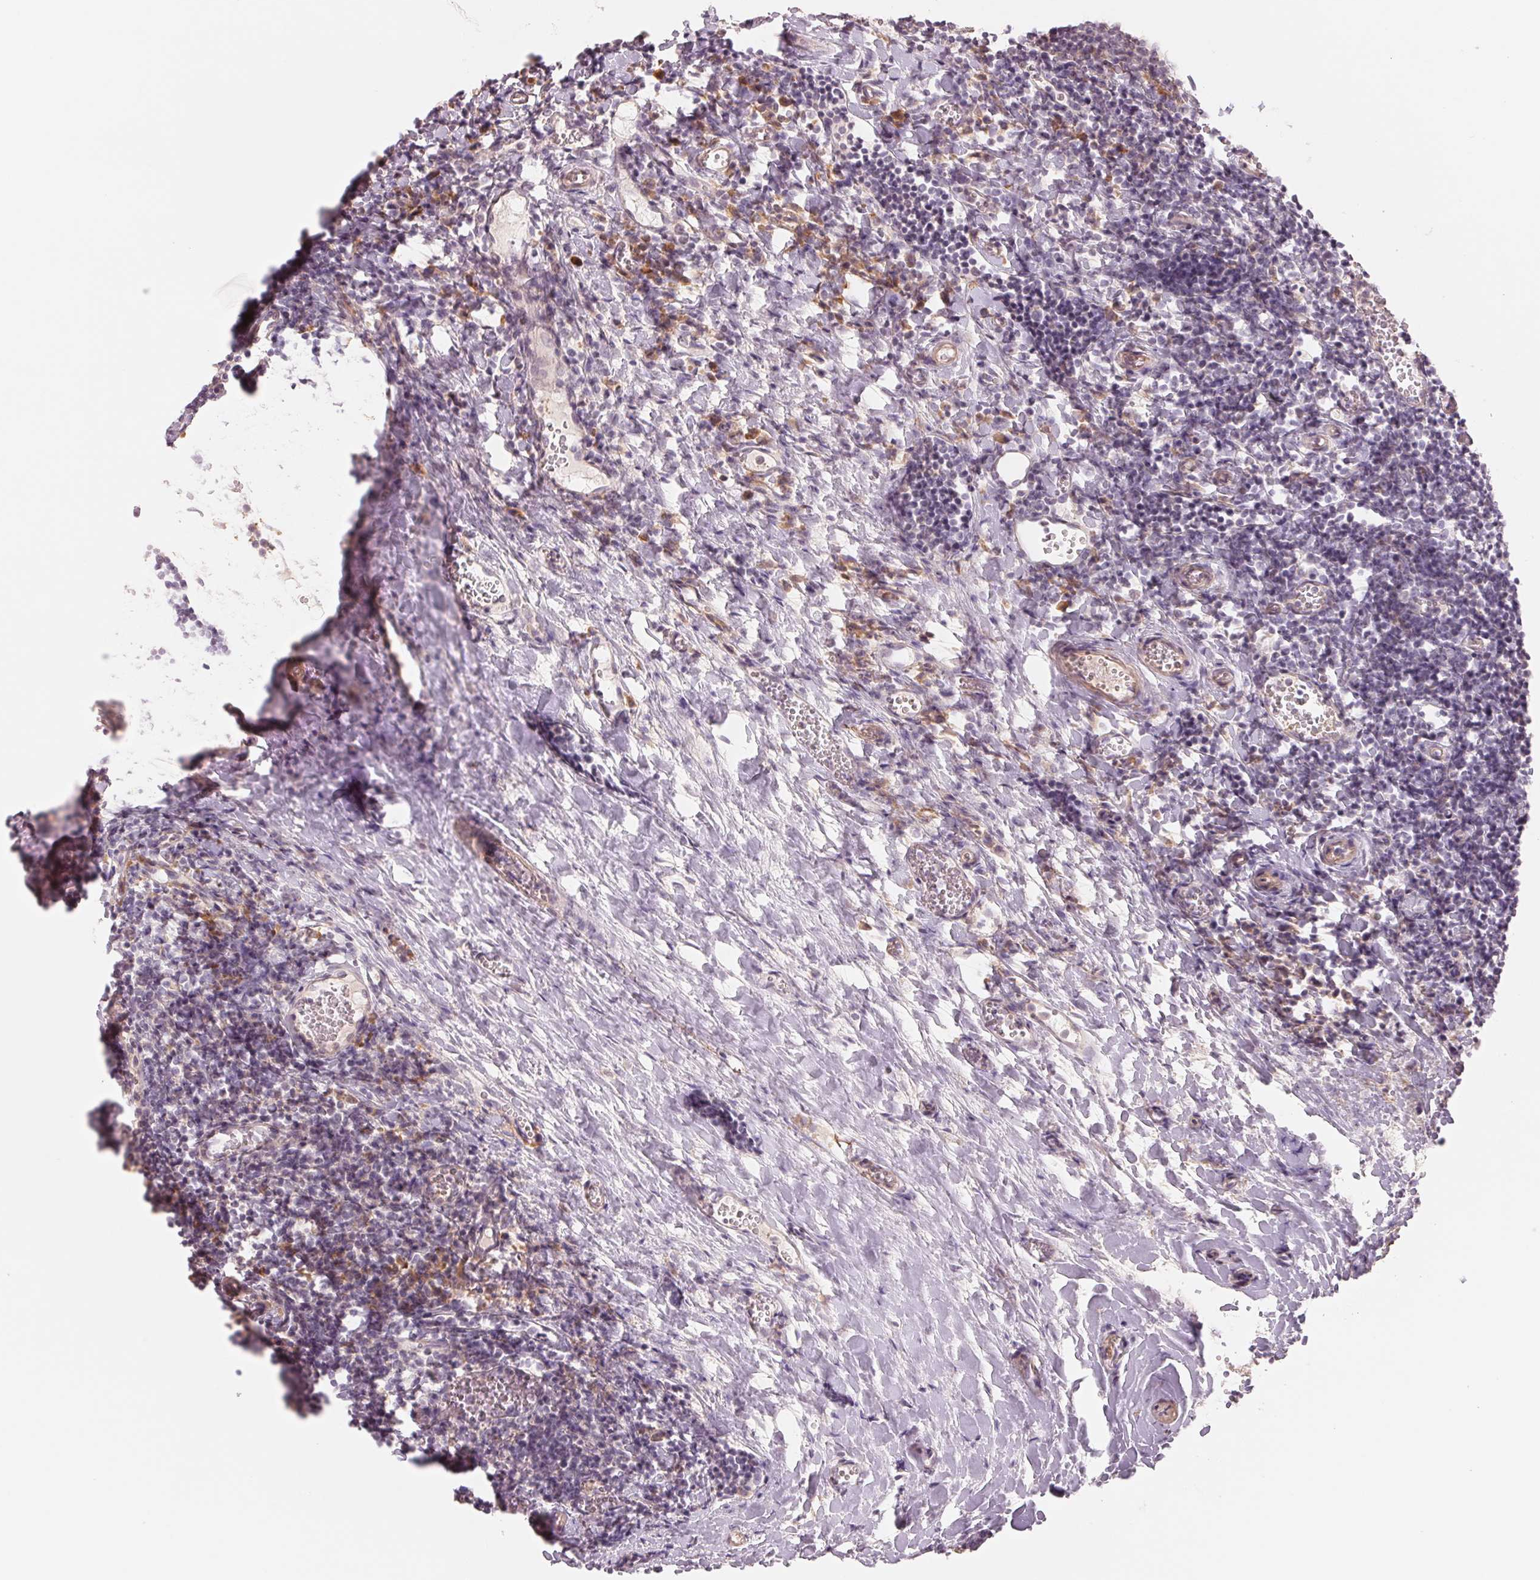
{"staining": {"intensity": "weak", "quantity": "<25%", "location": "cytoplasmic/membranous"}, "tissue": "tonsil", "cell_type": "Germinal center cells", "image_type": "normal", "snomed": [{"axis": "morphology", "description": "Normal tissue, NOS"}, {"axis": "topography", "description": "Tonsil"}], "caption": "The photomicrograph exhibits no staining of germinal center cells in normal tonsil.", "gene": "DENND2C", "patient": {"sex": "female", "age": 10}}